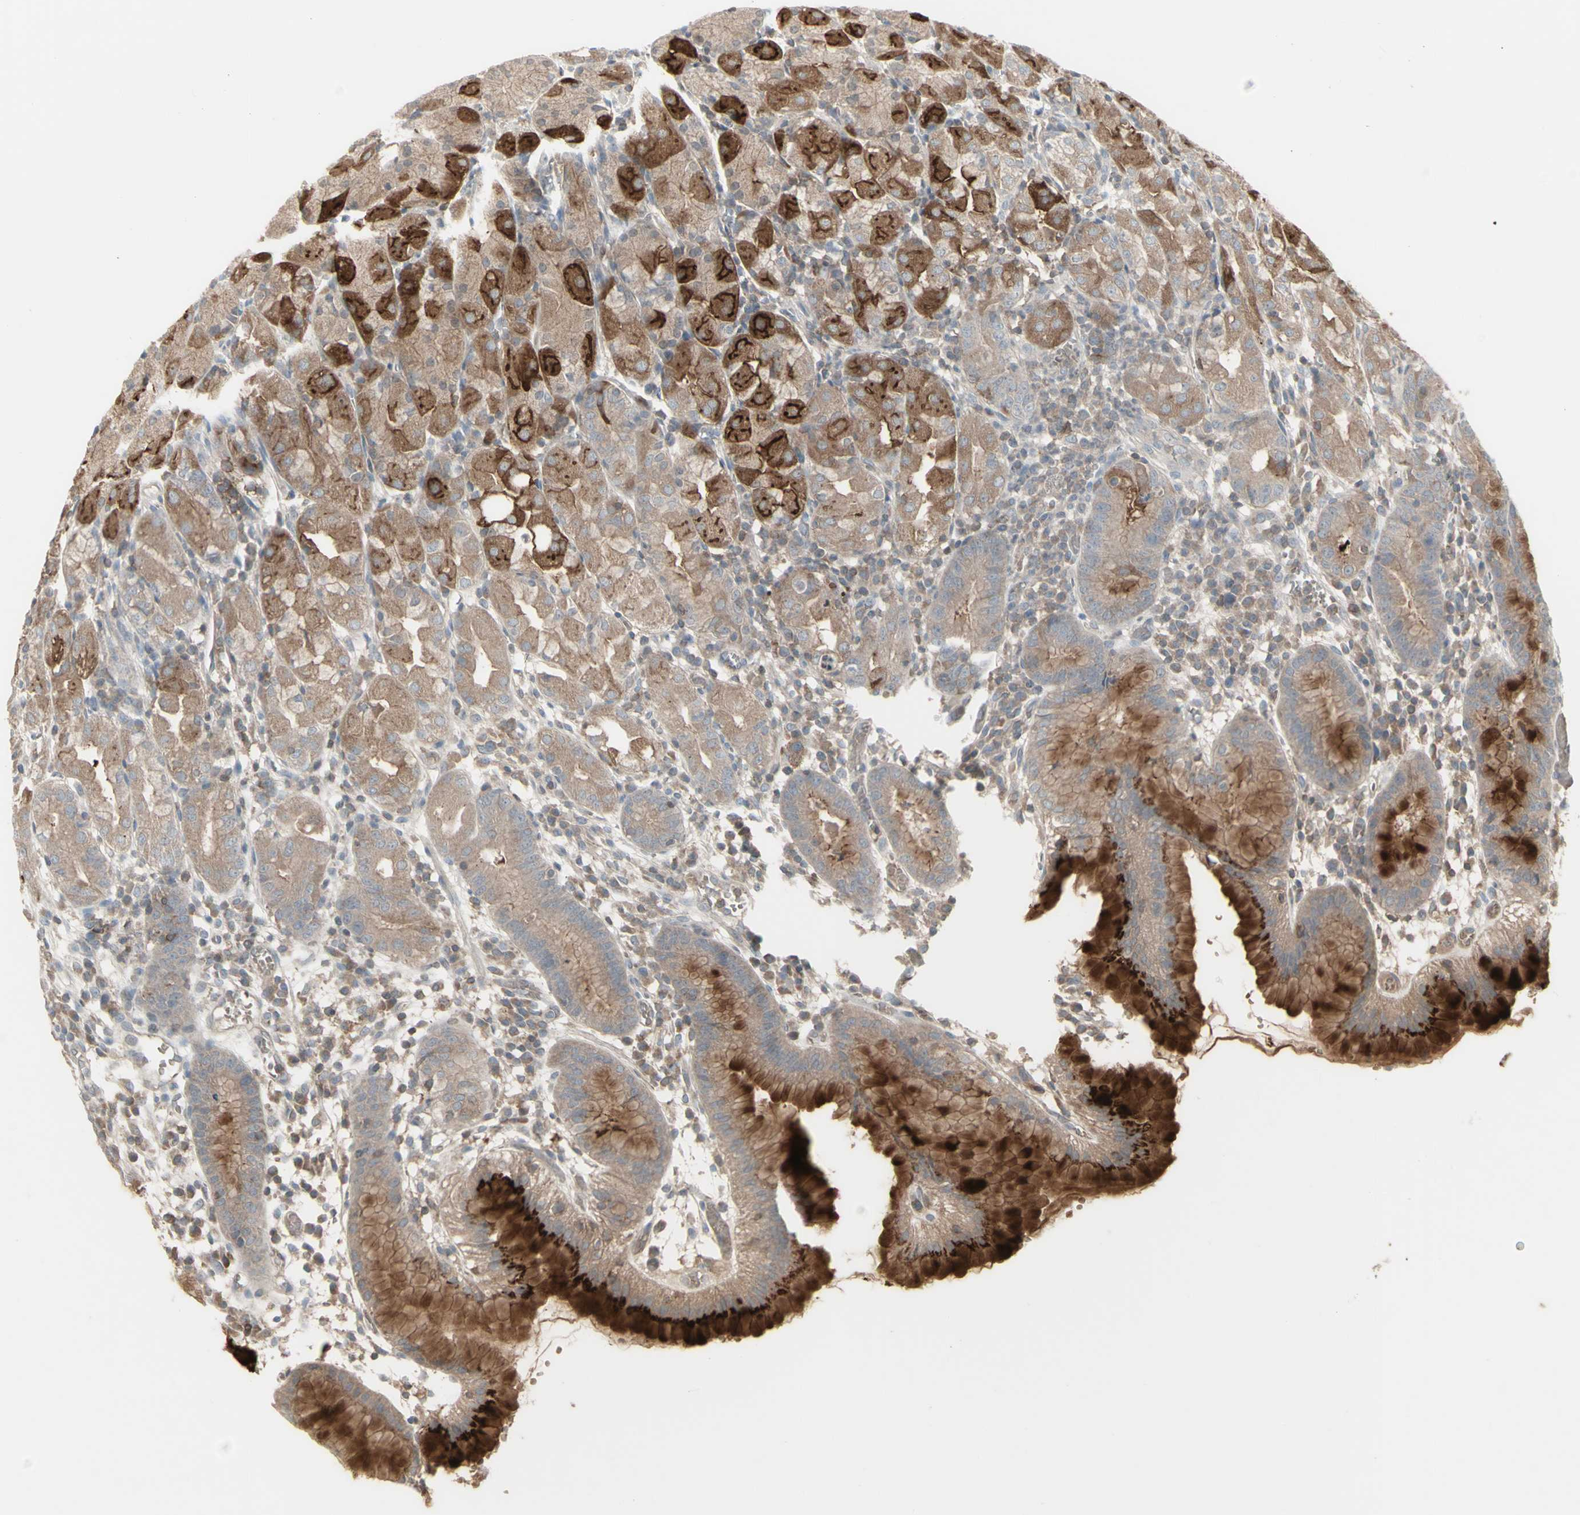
{"staining": {"intensity": "strong", "quantity": "25%-75%", "location": "cytoplasmic/membranous"}, "tissue": "stomach", "cell_type": "Glandular cells", "image_type": "normal", "snomed": [{"axis": "morphology", "description": "Normal tissue, NOS"}, {"axis": "topography", "description": "Stomach"}, {"axis": "topography", "description": "Stomach, lower"}], "caption": "Protein staining reveals strong cytoplasmic/membranous expression in about 25%-75% of glandular cells in benign stomach.", "gene": "CSK", "patient": {"sex": "female", "age": 75}}